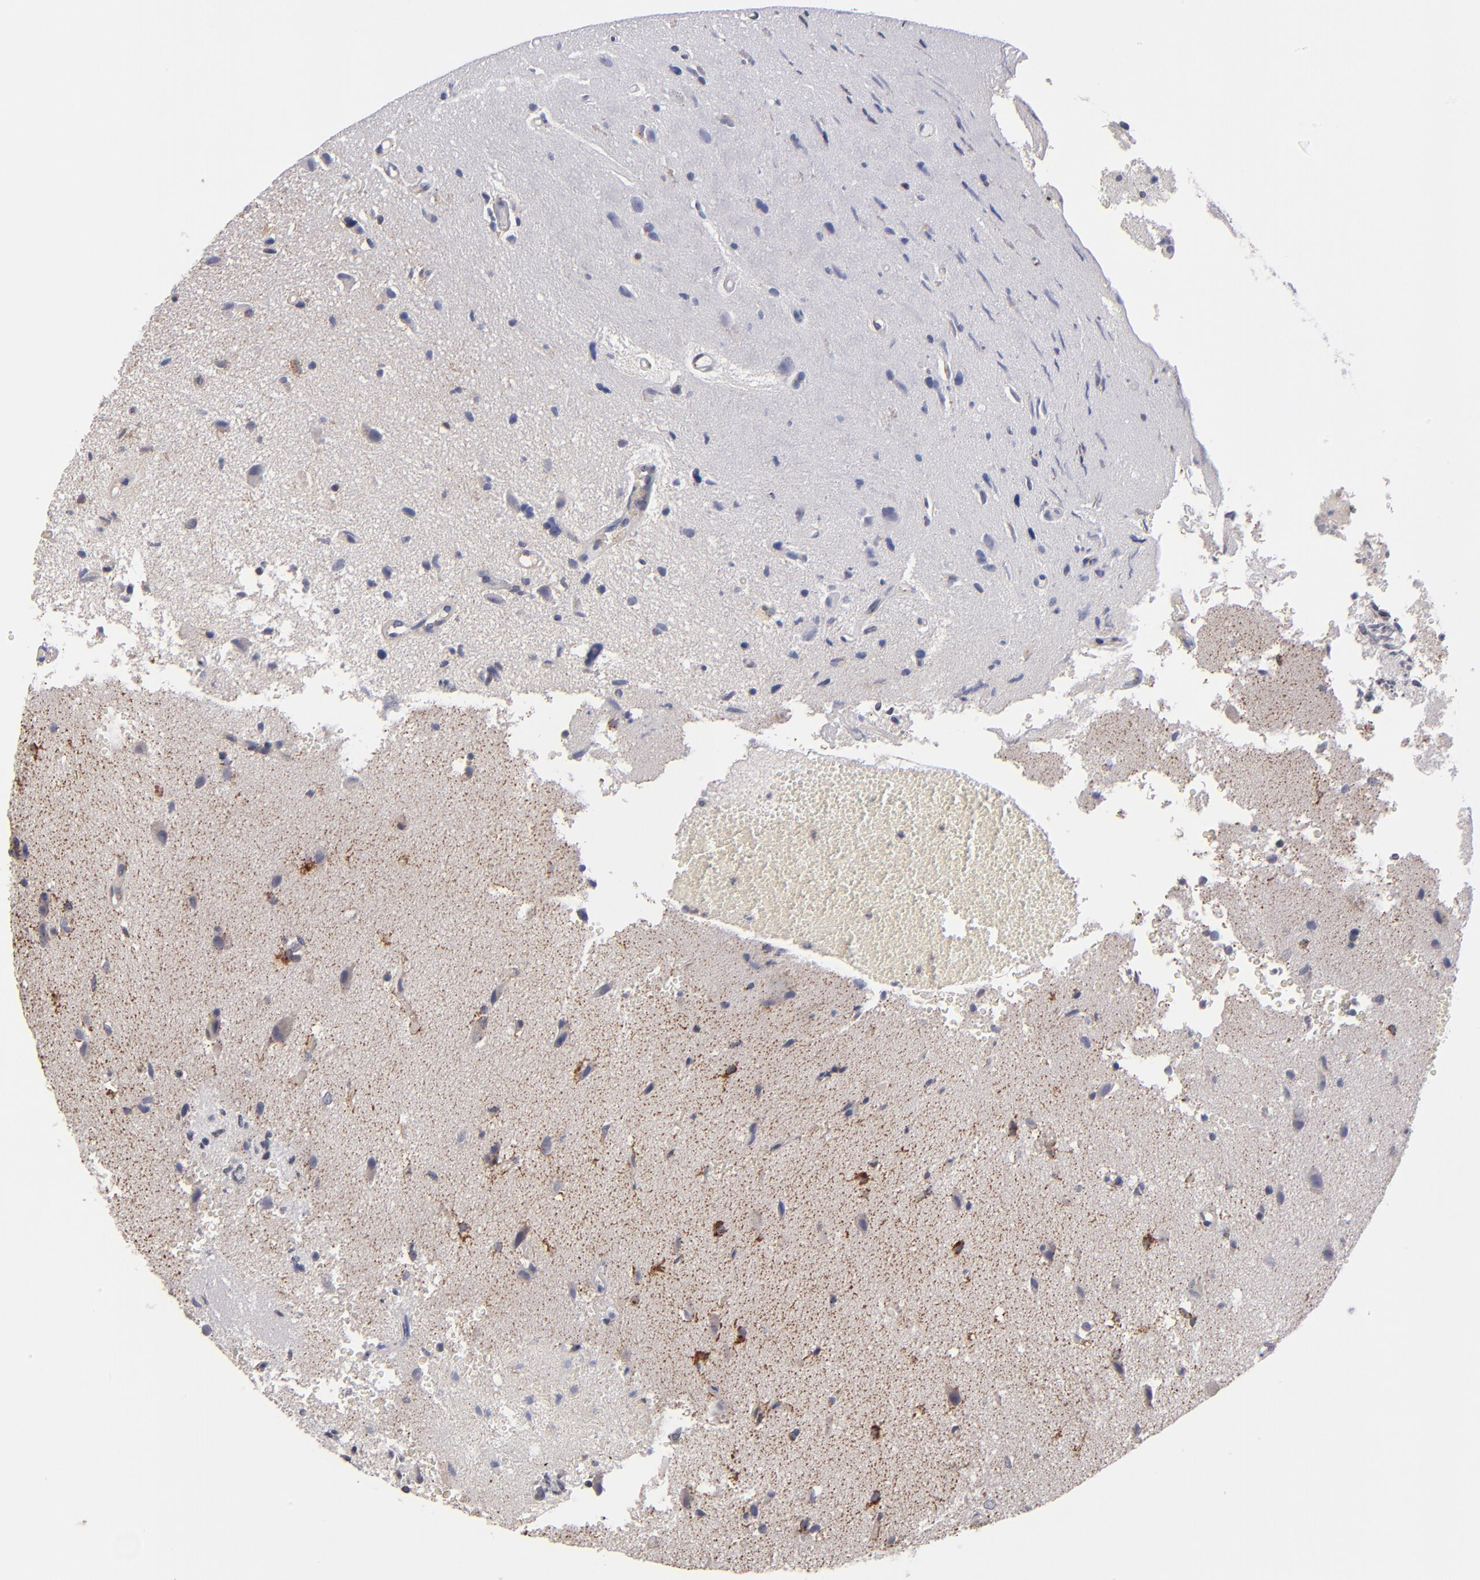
{"staining": {"intensity": "moderate", "quantity": "<25%", "location": "cytoplasmic/membranous,nuclear"}, "tissue": "glioma", "cell_type": "Tumor cells", "image_type": "cancer", "snomed": [{"axis": "morphology", "description": "Normal tissue, NOS"}, {"axis": "morphology", "description": "Glioma, malignant, High grade"}, {"axis": "topography", "description": "Cerebral cortex"}], "caption": "A brown stain labels moderate cytoplasmic/membranous and nuclear expression of a protein in human malignant glioma (high-grade) tumor cells.", "gene": "ODF2", "patient": {"sex": "male", "age": 75}}